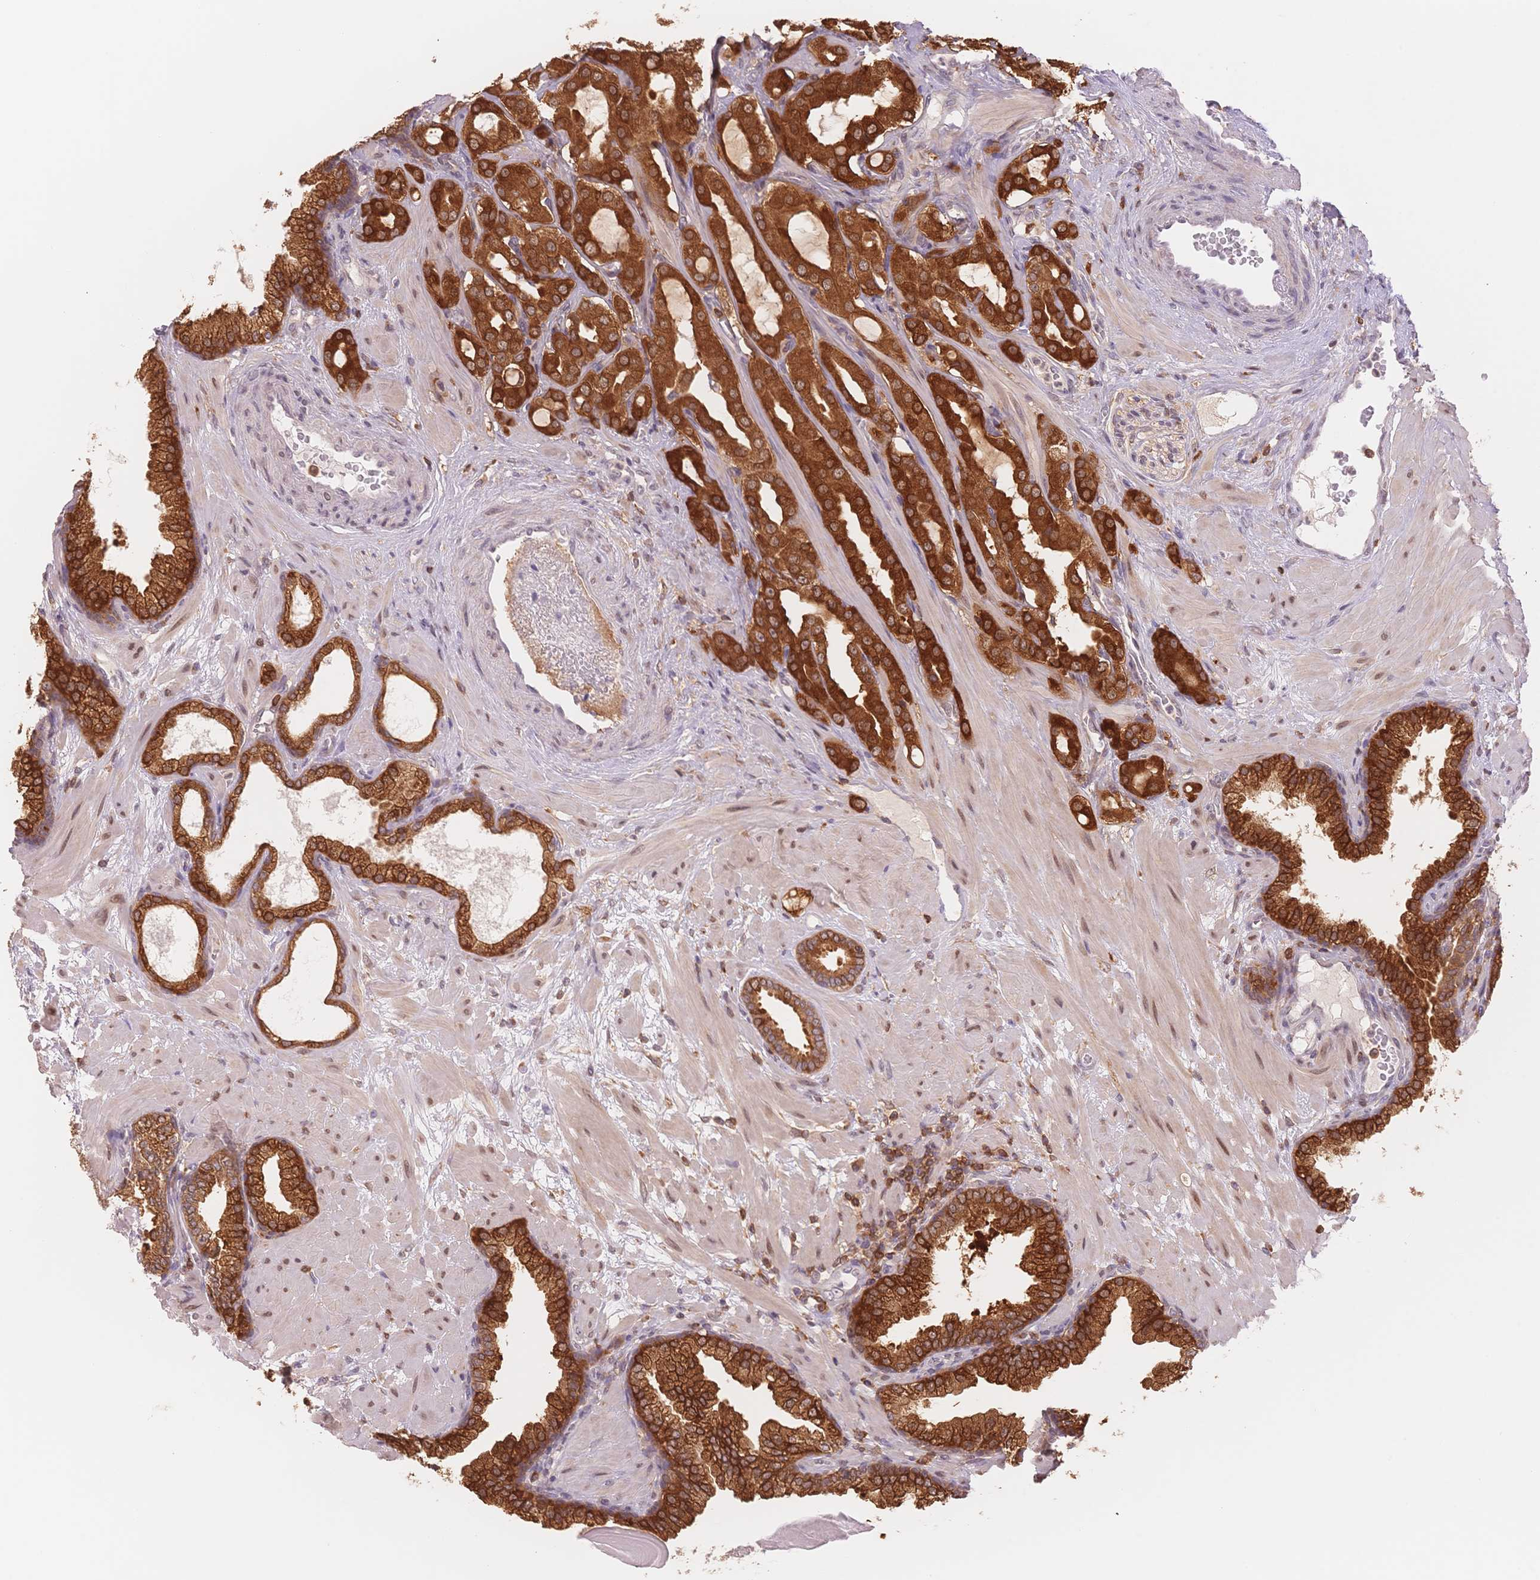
{"staining": {"intensity": "strong", "quantity": ">75%", "location": "cytoplasmic/membranous"}, "tissue": "prostate cancer", "cell_type": "Tumor cells", "image_type": "cancer", "snomed": [{"axis": "morphology", "description": "Adenocarcinoma, Low grade"}, {"axis": "topography", "description": "Prostate"}], "caption": "The histopathology image shows staining of prostate adenocarcinoma (low-grade), revealing strong cytoplasmic/membranous protein positivity (brown color) within tumor cells. (DAB (3,3'-diaminobenzidine) IHC, brown staining for protein, blue staining for nuclei).", "gene": "STK39", "patient": {"sex": "male", "age": 57}}